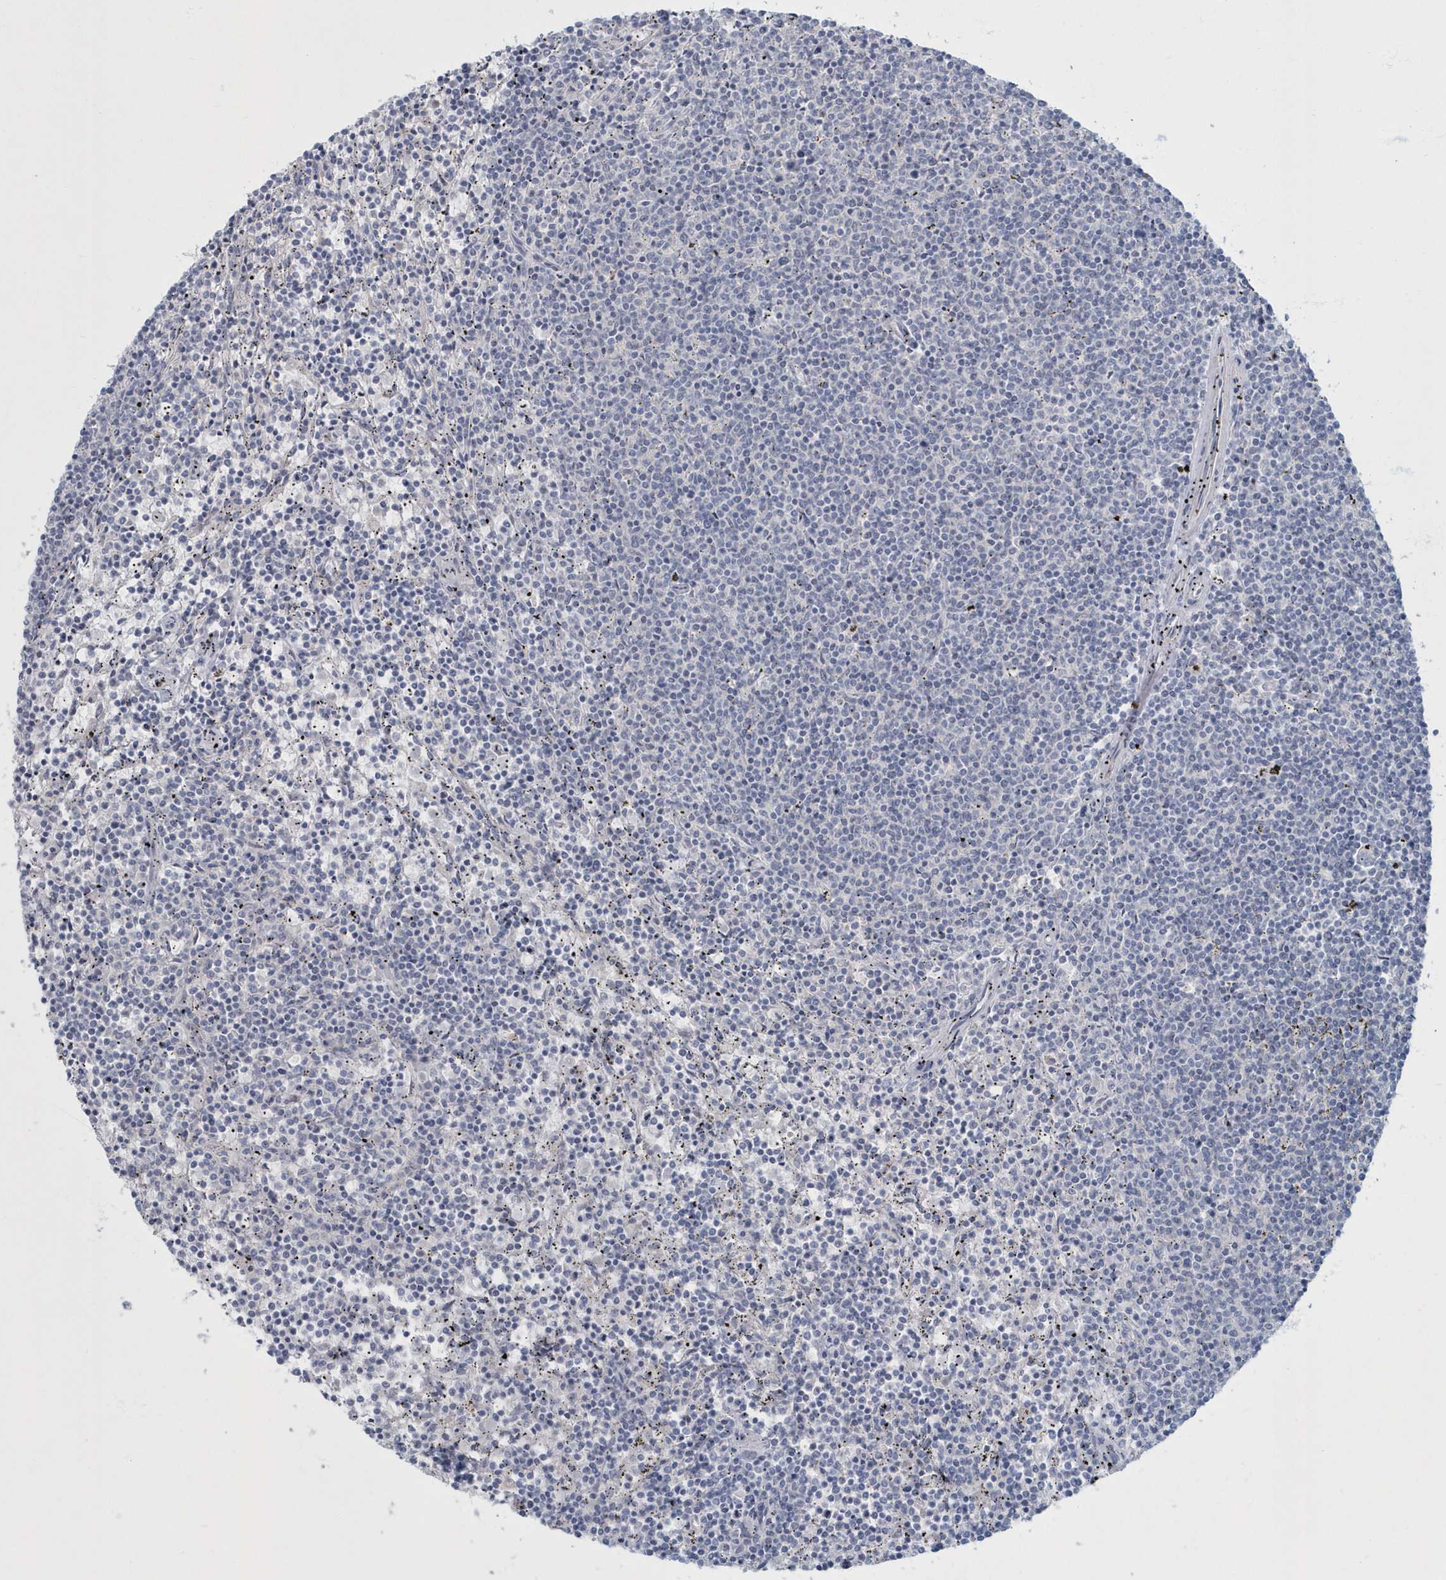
{"staining": {"intensity": "negative", "quantity": "none", "location": "none"}, "tissue": "lymphoma", "cell_type": "Tumor cells", "image_type": "cancer", "snomed": [{"axis": "morphology", "description": "Malignant lymphoma, non-Hodgkin's type, Low grade"}, {"axis": "topography", "description": "Spleen"}], "caption": "Tumor cells are negative for protein expression in human lymphoma.", "gene": "MYOT", "patient": {"sex": "female", "age": 50}}